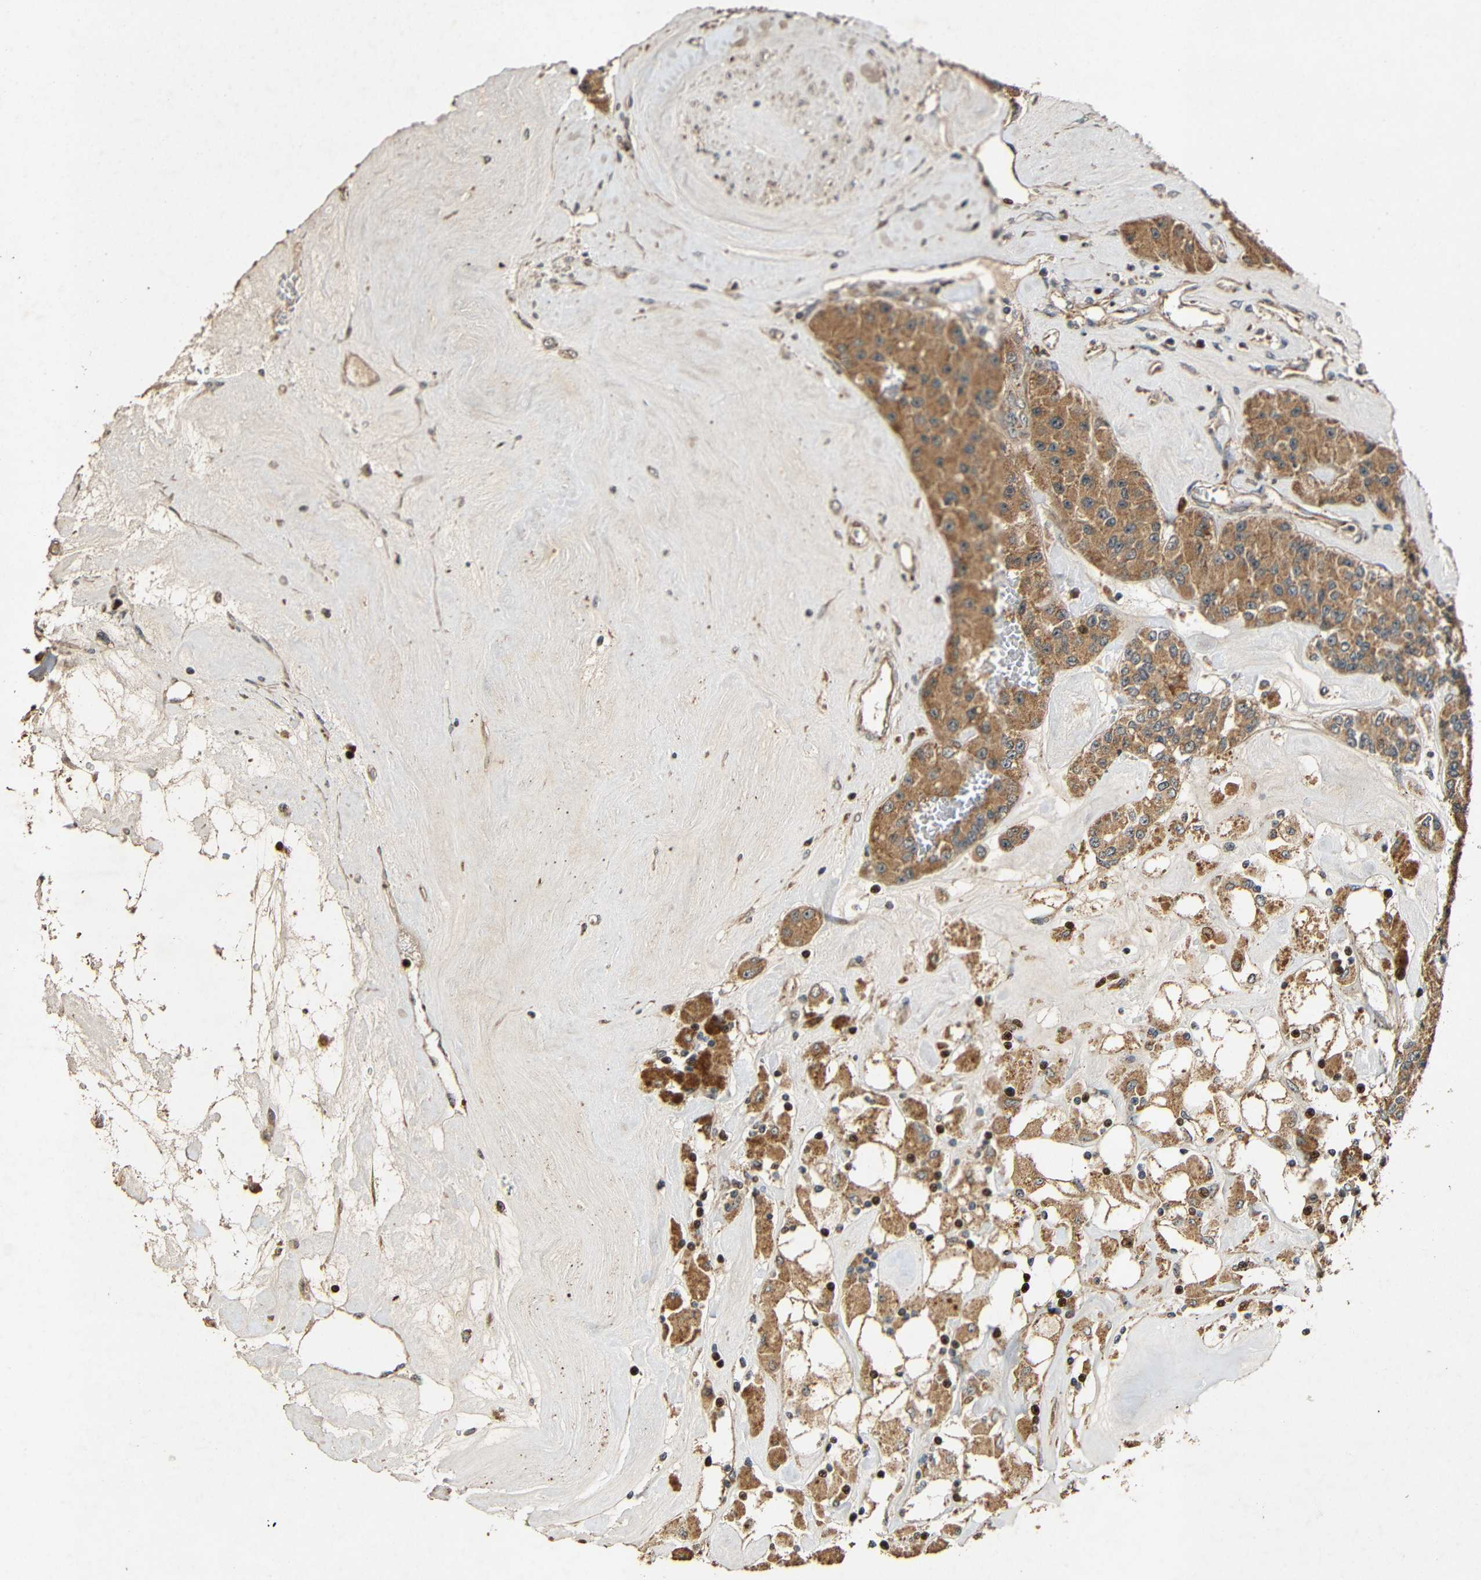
{"staining": {"intensity": "moderate", "quantity": ">75%", "location": "cytoplasmic/membranous"}, "tissue": "carcinoid", "cell_type": "Tumor cells", "image_type": "cancer", "snomed": [{"axis": "morphology", "description": "Carcinoid, malignant, NOS"}, {"axis": "topography", "description": "Pancreas"}], "caption": "IHC (DAB (3,3'-diaminobenzidine)) staining of human carcinoid (malignant) displays moderate cytoplasmic/membranous protein expression in approximately >75% of tumor cells. The staining was performed using DAB (3,3'-diaminobenzidine), with brown indicating positive protein expression. Nuclei are stained blue with hematoxylin.", "gene": "KAZALD1", "patient": {"sex": "male", "age": 41}}